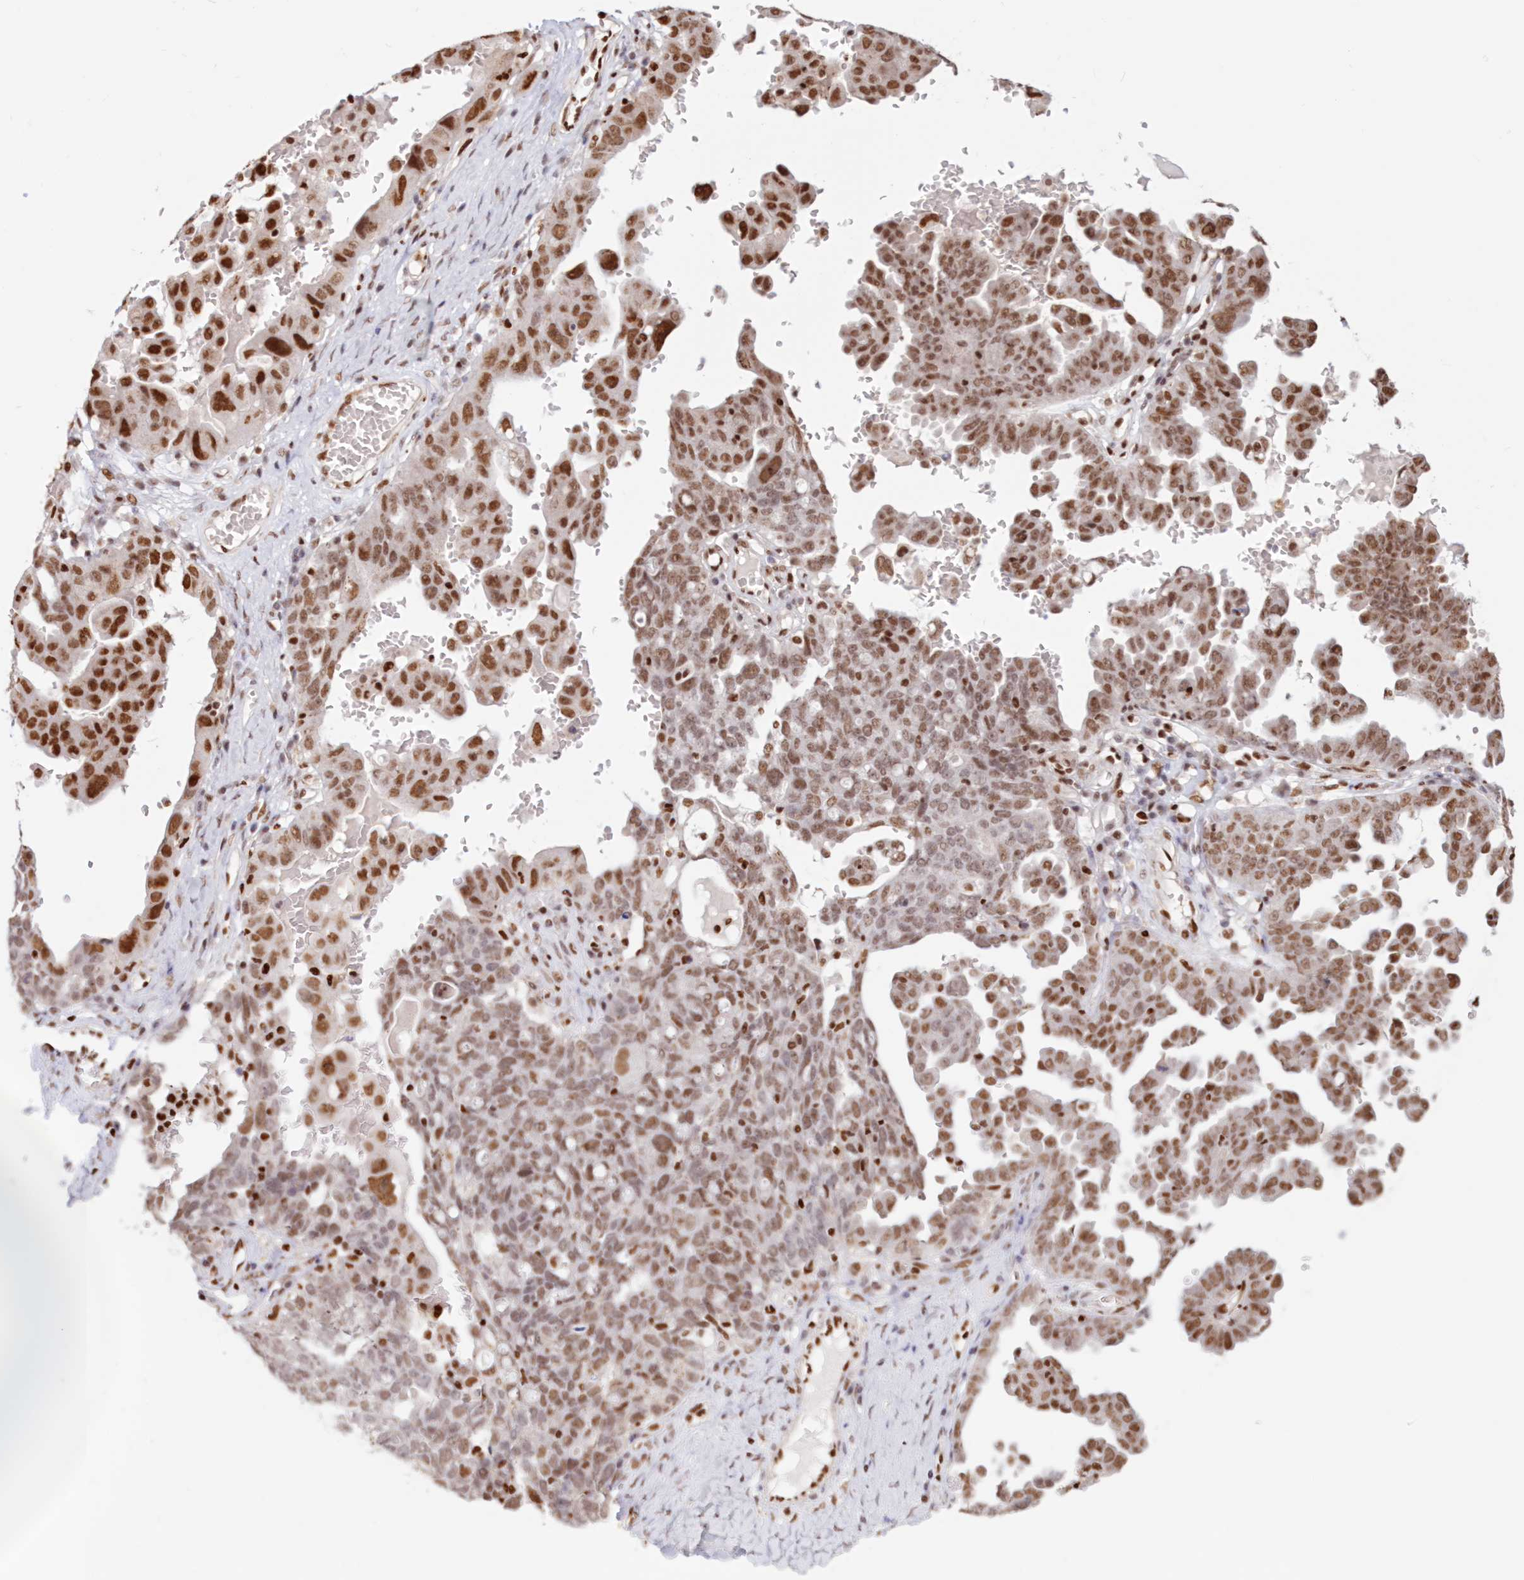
{"staining": {"intensity": "moderate", "quantity": ">75%", "location": "nuclear"}, "tissue": "ovarian cancer", "cell_type": "Tumor cells", "image_type": "cancer", "snomed": [{"axis": "morphology", "description": "Carcinoma, endometroid"}, {"axis": "topography", "description": "Ovary"}], "caption": "Protein analysis of ovarian cancer tissue demonstrates moderate nuclear expression in approximately >75% of tumor cells.", "gene": "POLR2B", "patient": {"sex": "female", "age": 62}}